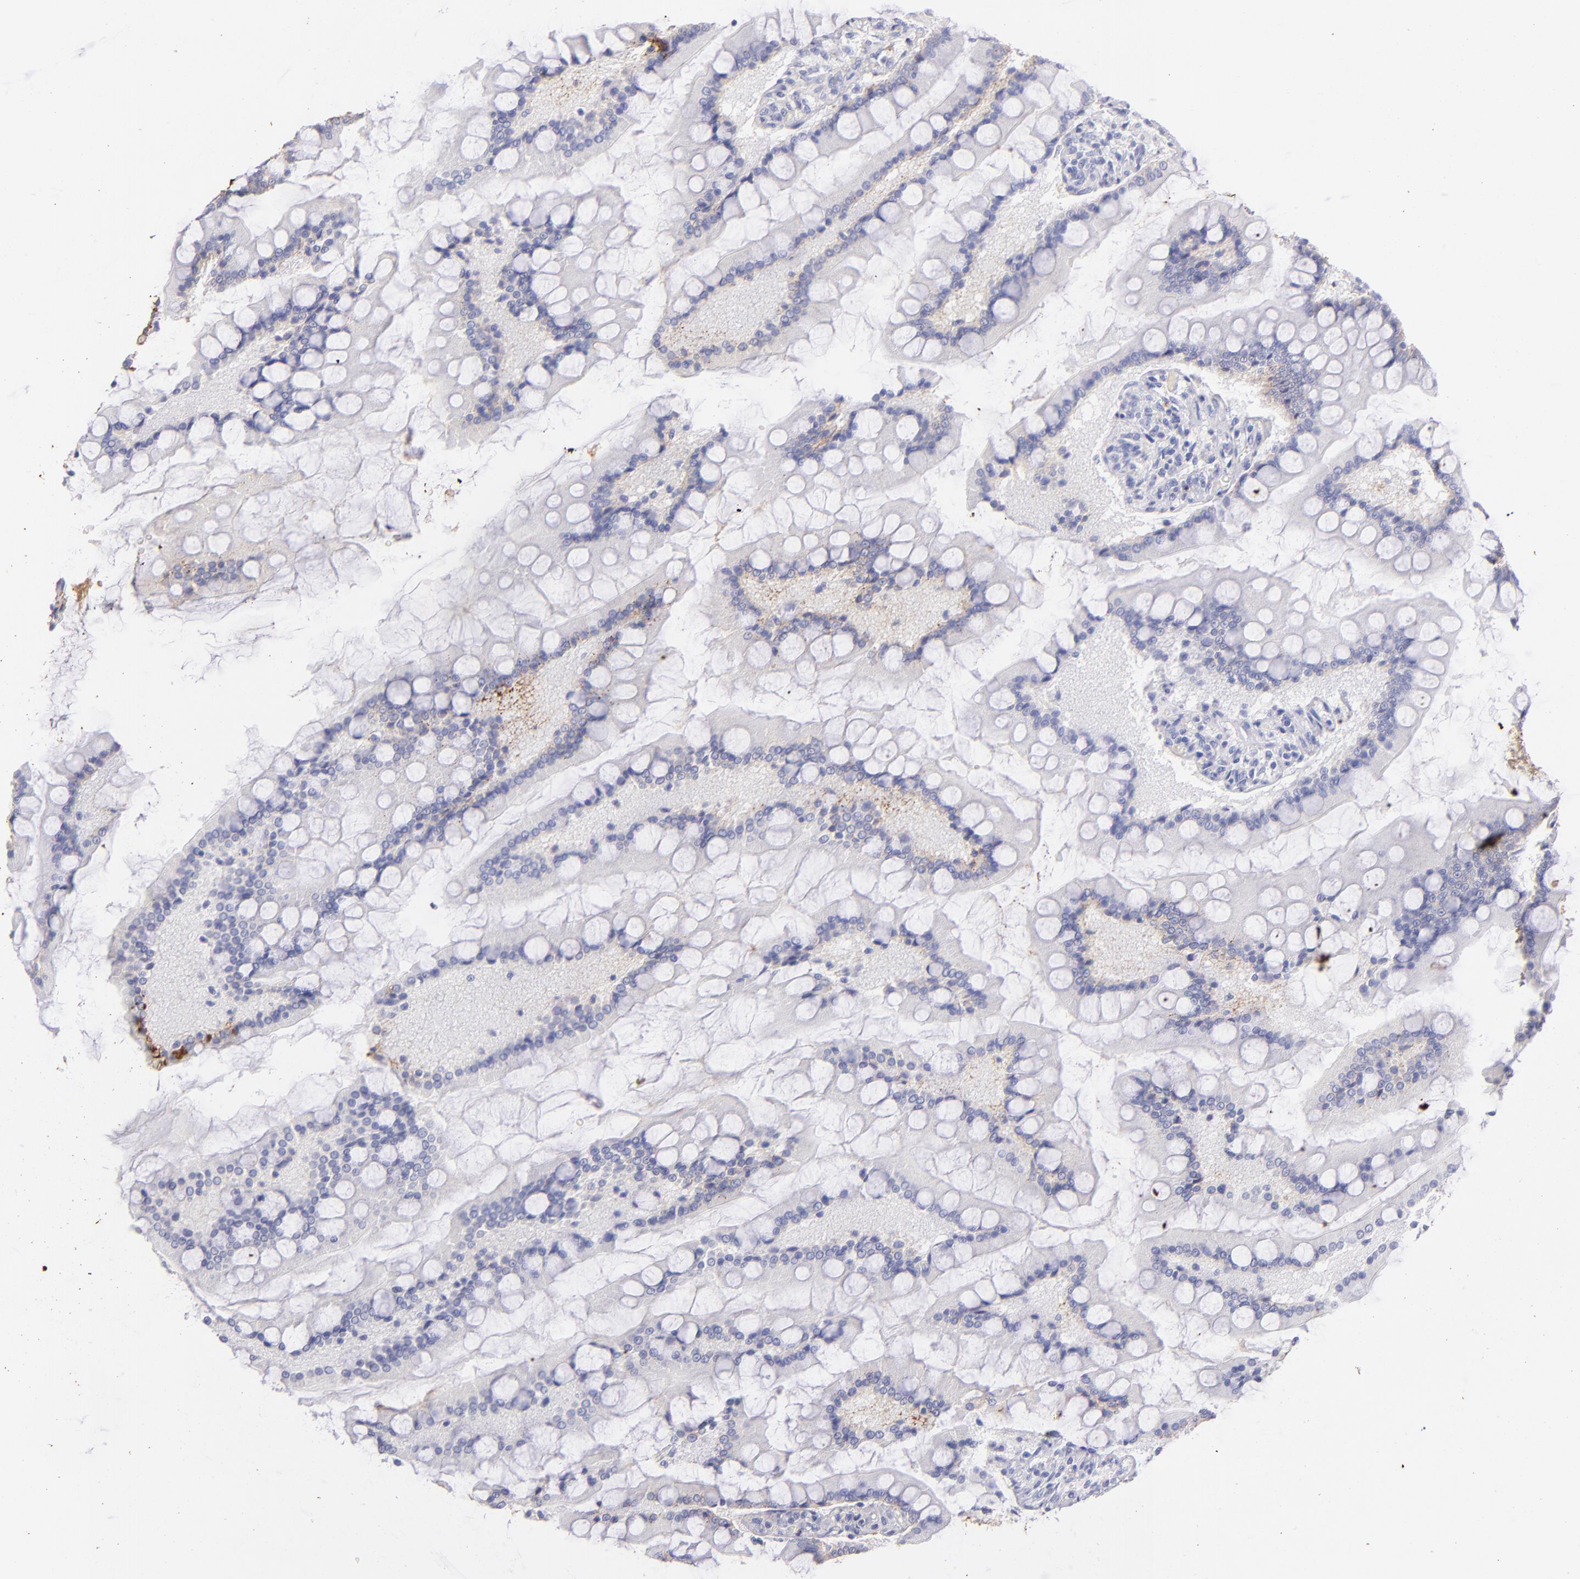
{"staining": {"intensity": "negative", "quantity": "none", "location": "none"}, "tissue": "small intestine", "cell_type": "Glandular cells", "image_type": "normal", "snomed": [{"axis": "morphology", "description": "Normal tissue, NOS"}, {"axis": "topography", "description": "Small intestine"}], "caption": "The photomicrograph exhibits no staining of glandular cells in benign small intestine. Nuclei are stained in blue.", "gene": "FGB", "patient": {"sex": "male", "age": 41}}